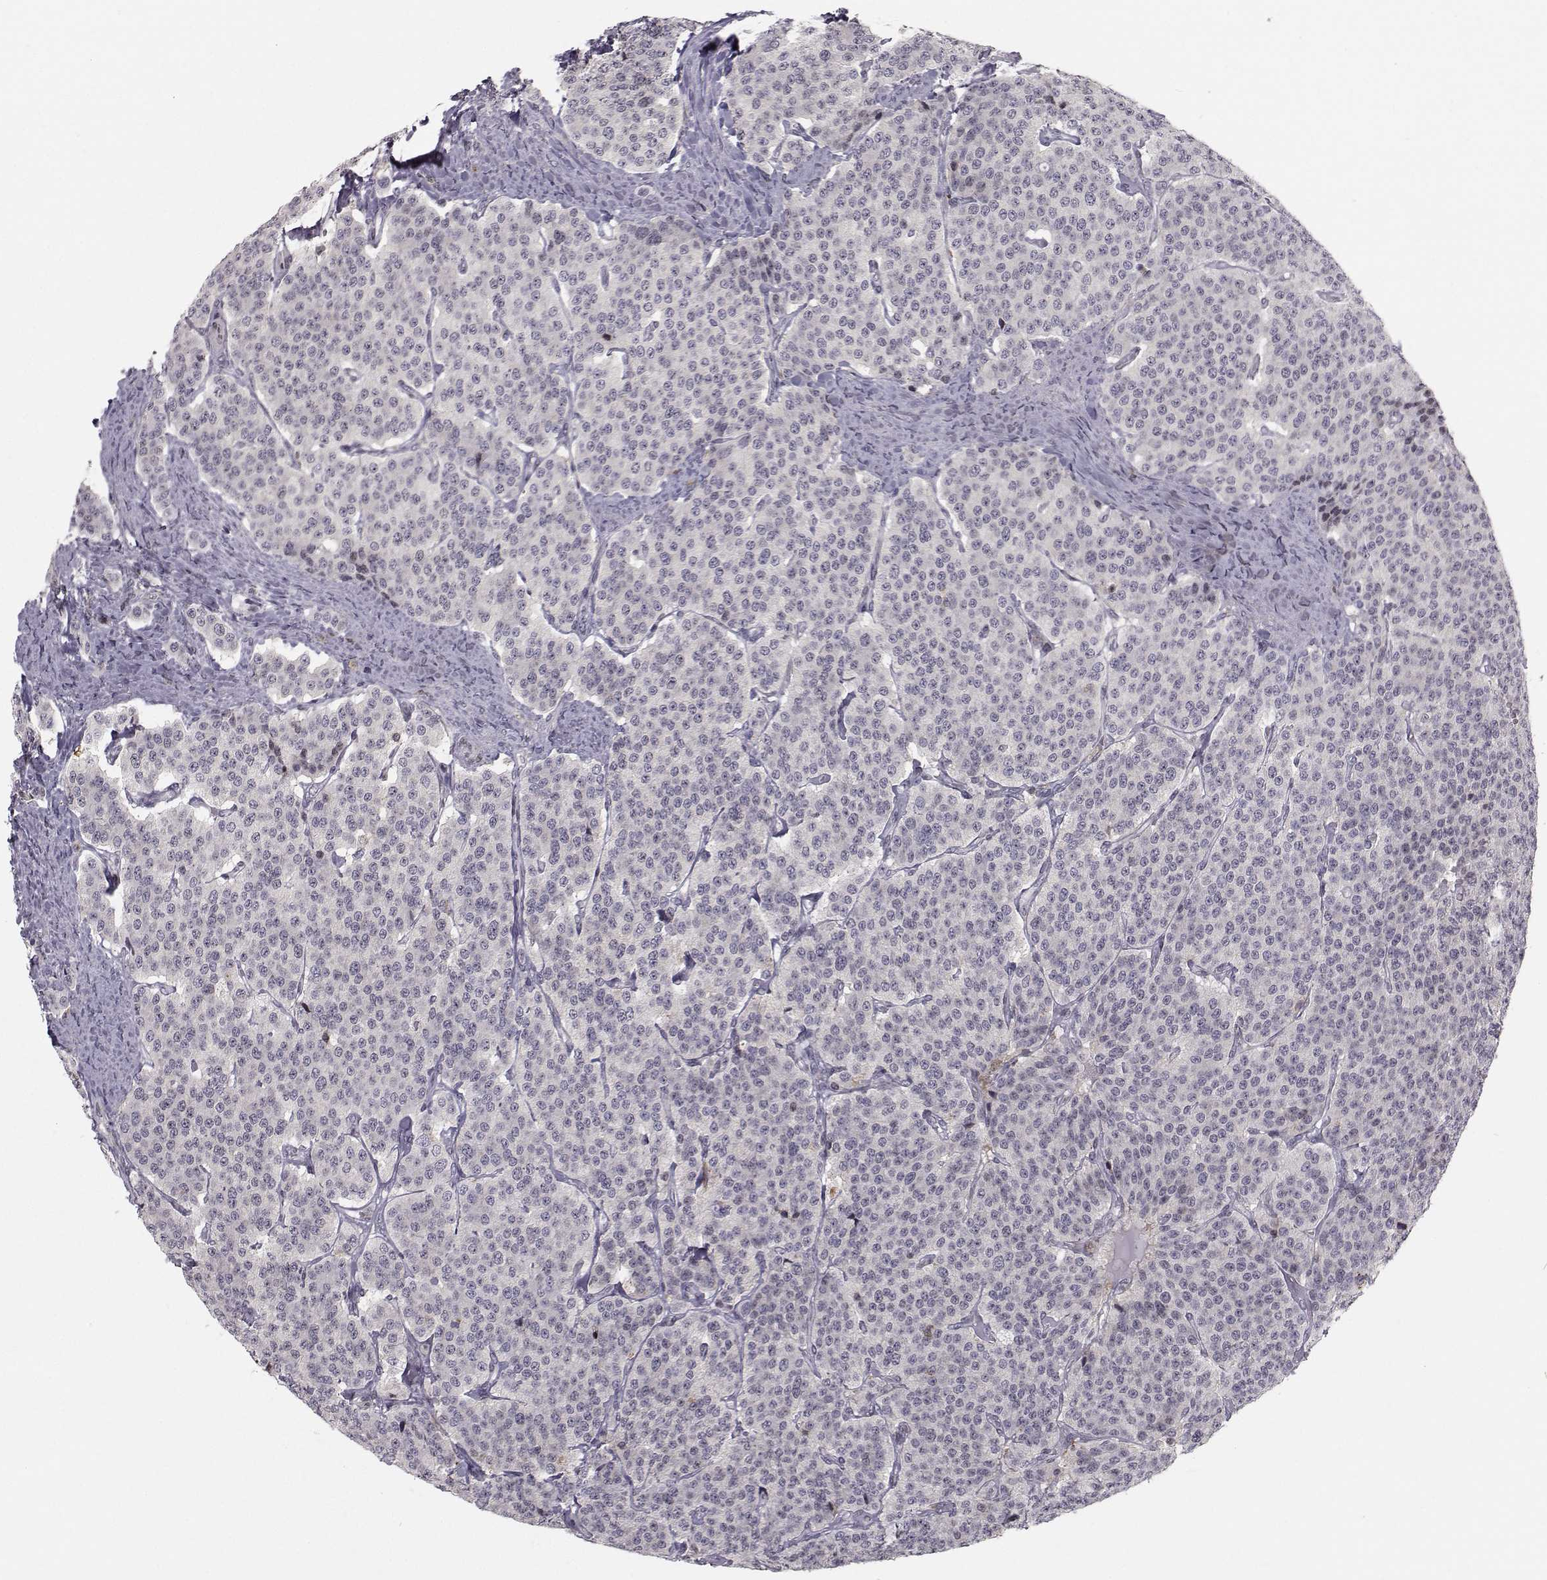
{"staining": {"intensity": "negative", "quantity": "none", "location": "none"}, "tissue": "carcinoid", "cell_type": "Tumor cells", "image_type": "cancer", "snomed": [{"axis": "morphology", "description": "Carcinoid, malignant, NOS"}, {"axis": "topography", "description": "Small intestine"}], "caption": "Immunohistochemistry micrograph of human carcinoid (malignant) stained for a protein (brown), which displays no staining in tumor cells.", "gene": "PCP4L1", "patient": {"sex": "female", "age": 58}}